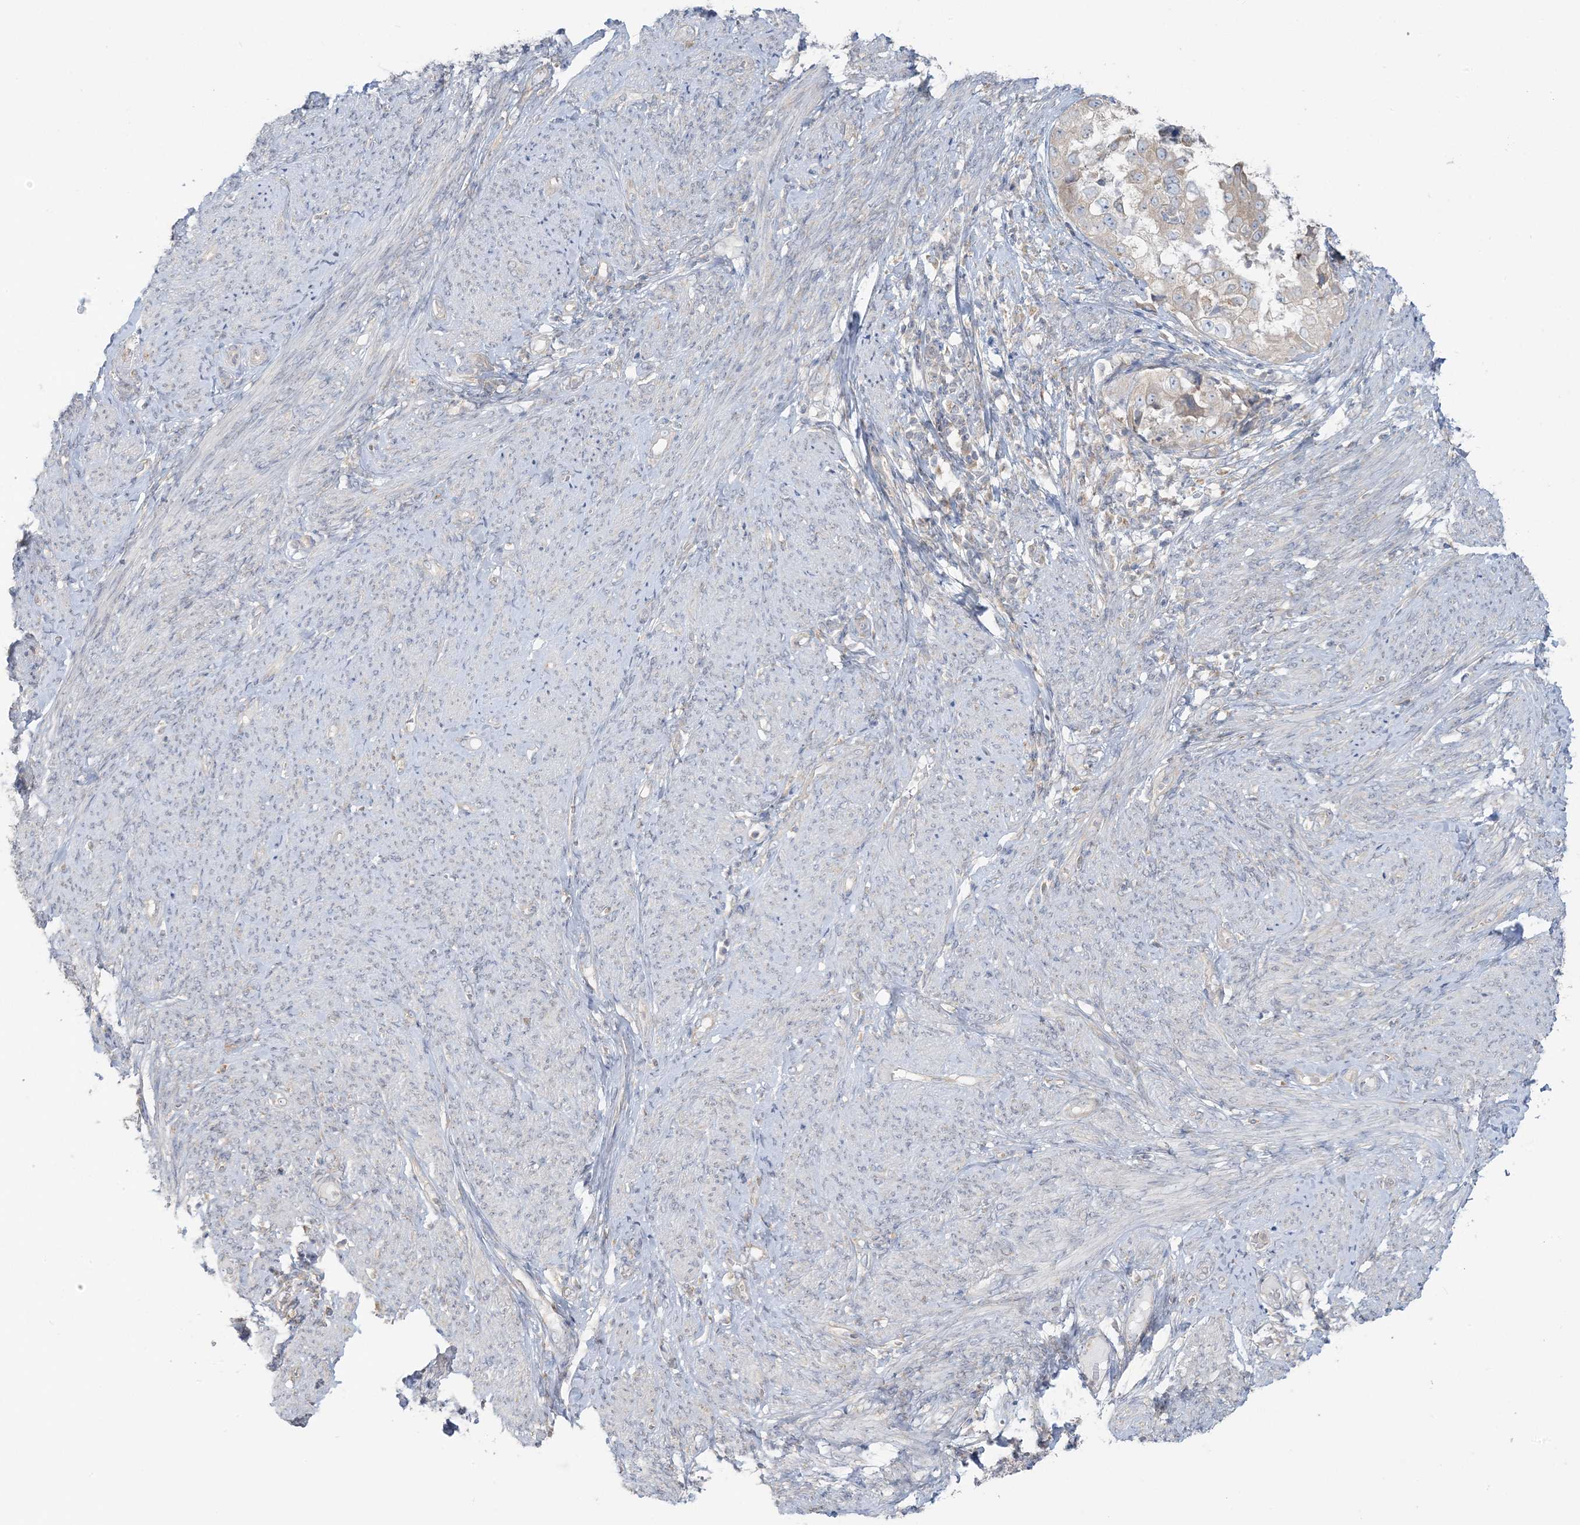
{"staining": {"intensity": "weak", "quantity": ">75%", "location": "cytoplasmic/membranous"}, "tissue": "endometrial cancer", "cell_type": "Tumor cells", "image_type": "cancer", "snomed": [{"axis": "morphology", "description": "Adenocarcinoma, NOS"}, {"axis": "topography", "description": "Endometrium"}], "caption": "An image showing weak cytoplasmic/membranous expression in about >75% of tumor cells in endometrial cancer, as visualized by brown immunohistochemical staining.", "gene": "EEFSEC", "patient": {"sex": "female", "age": 85}}